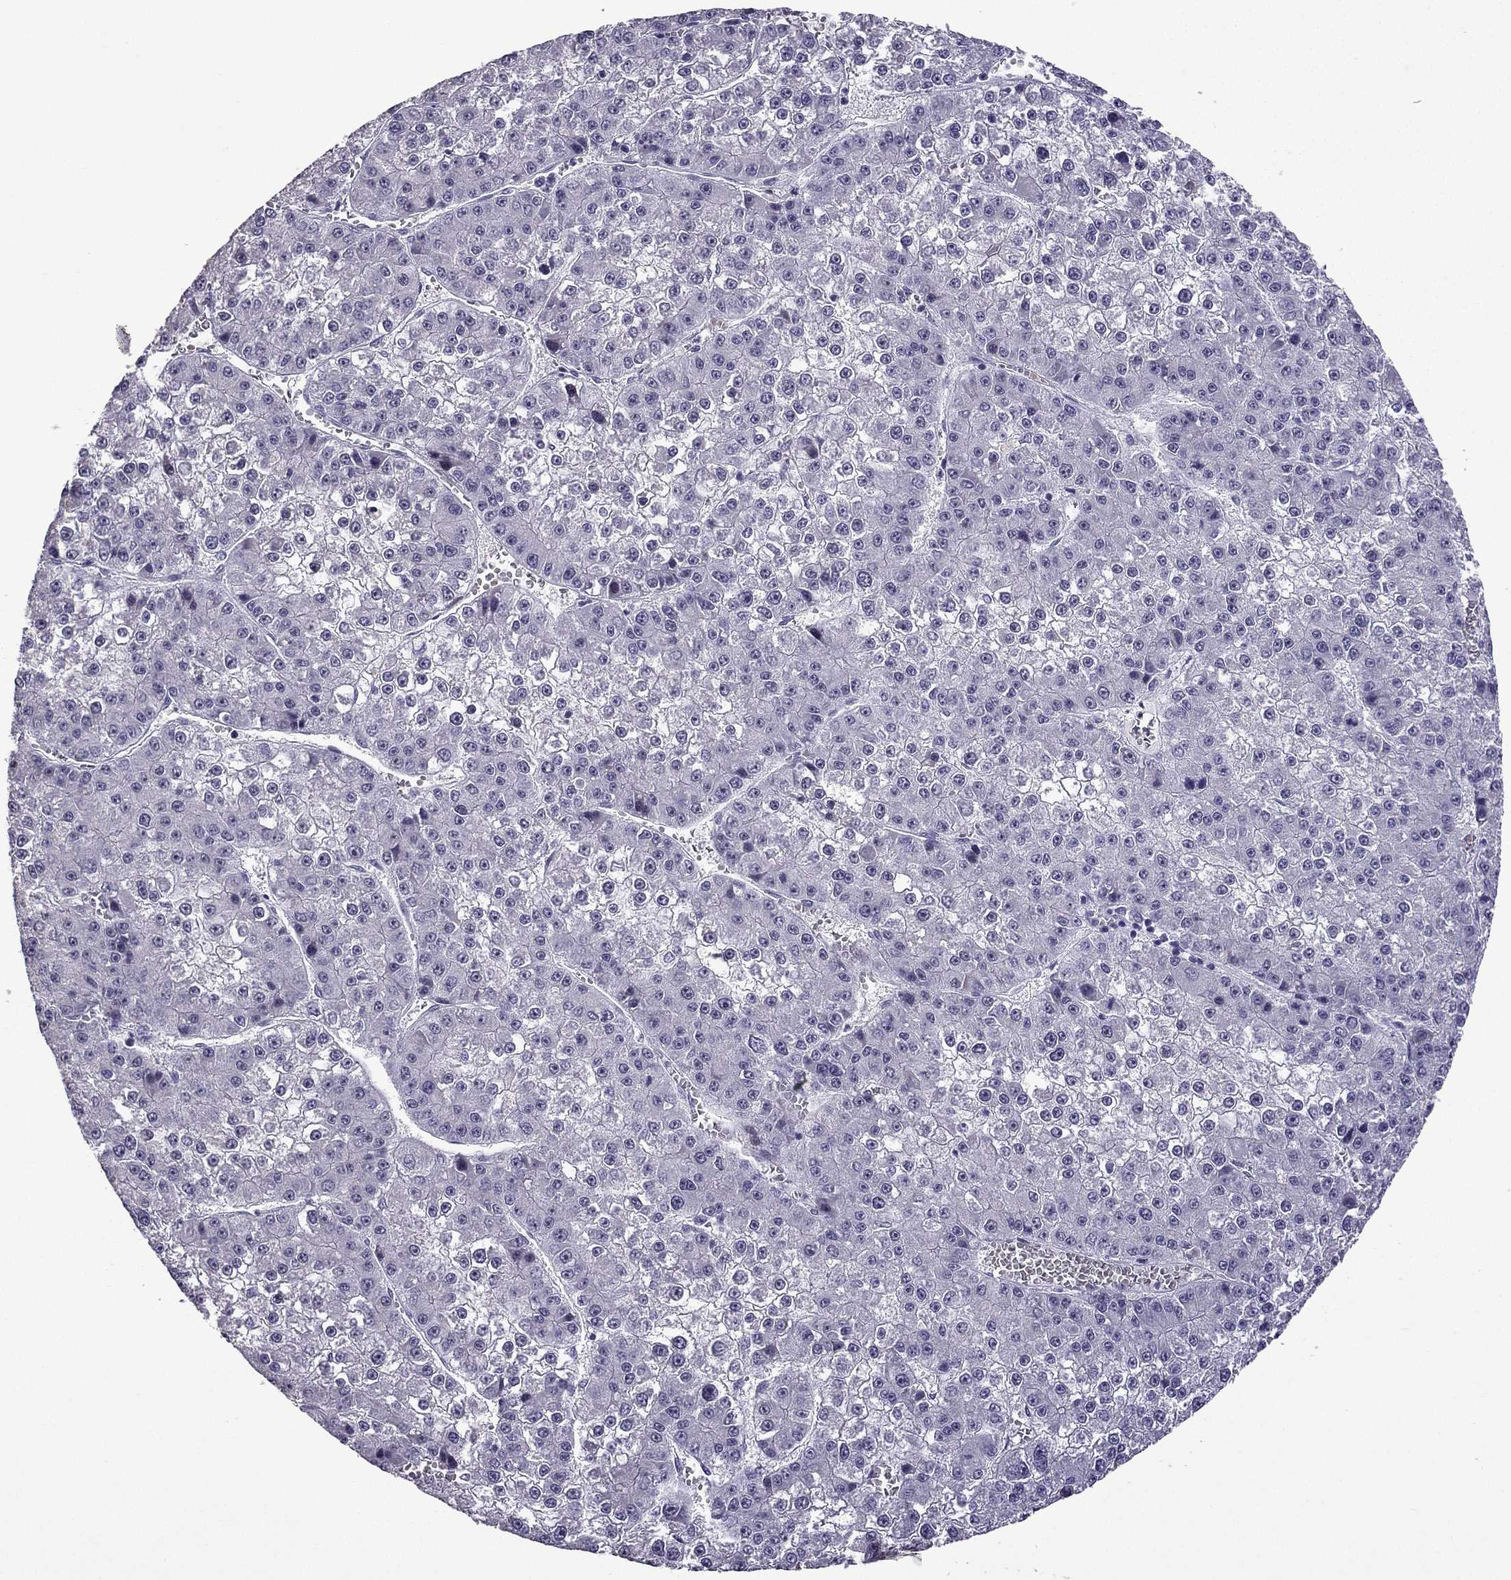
{"staining": {"intensity": "negative", "quantity": "none", "location": "none"}, "tissue": "liver cancer", "cell_type": "Tumor cells", "image_type": "cancer", "snomed": [{"axis": "morphology", "description": "Carcinoma, Hepatocellular, NOS"}, {"axis": "topography", "description": "Liver"}], "caption": "This histopathology image is of hepatocellular carcinoma (liver) stained with IHC to label a protein in brown with the nuclei are counter-stained blue. There is no staining in tumor cells.", "gene": "TTN", "patient": {"sex": "female", "age": 73}}